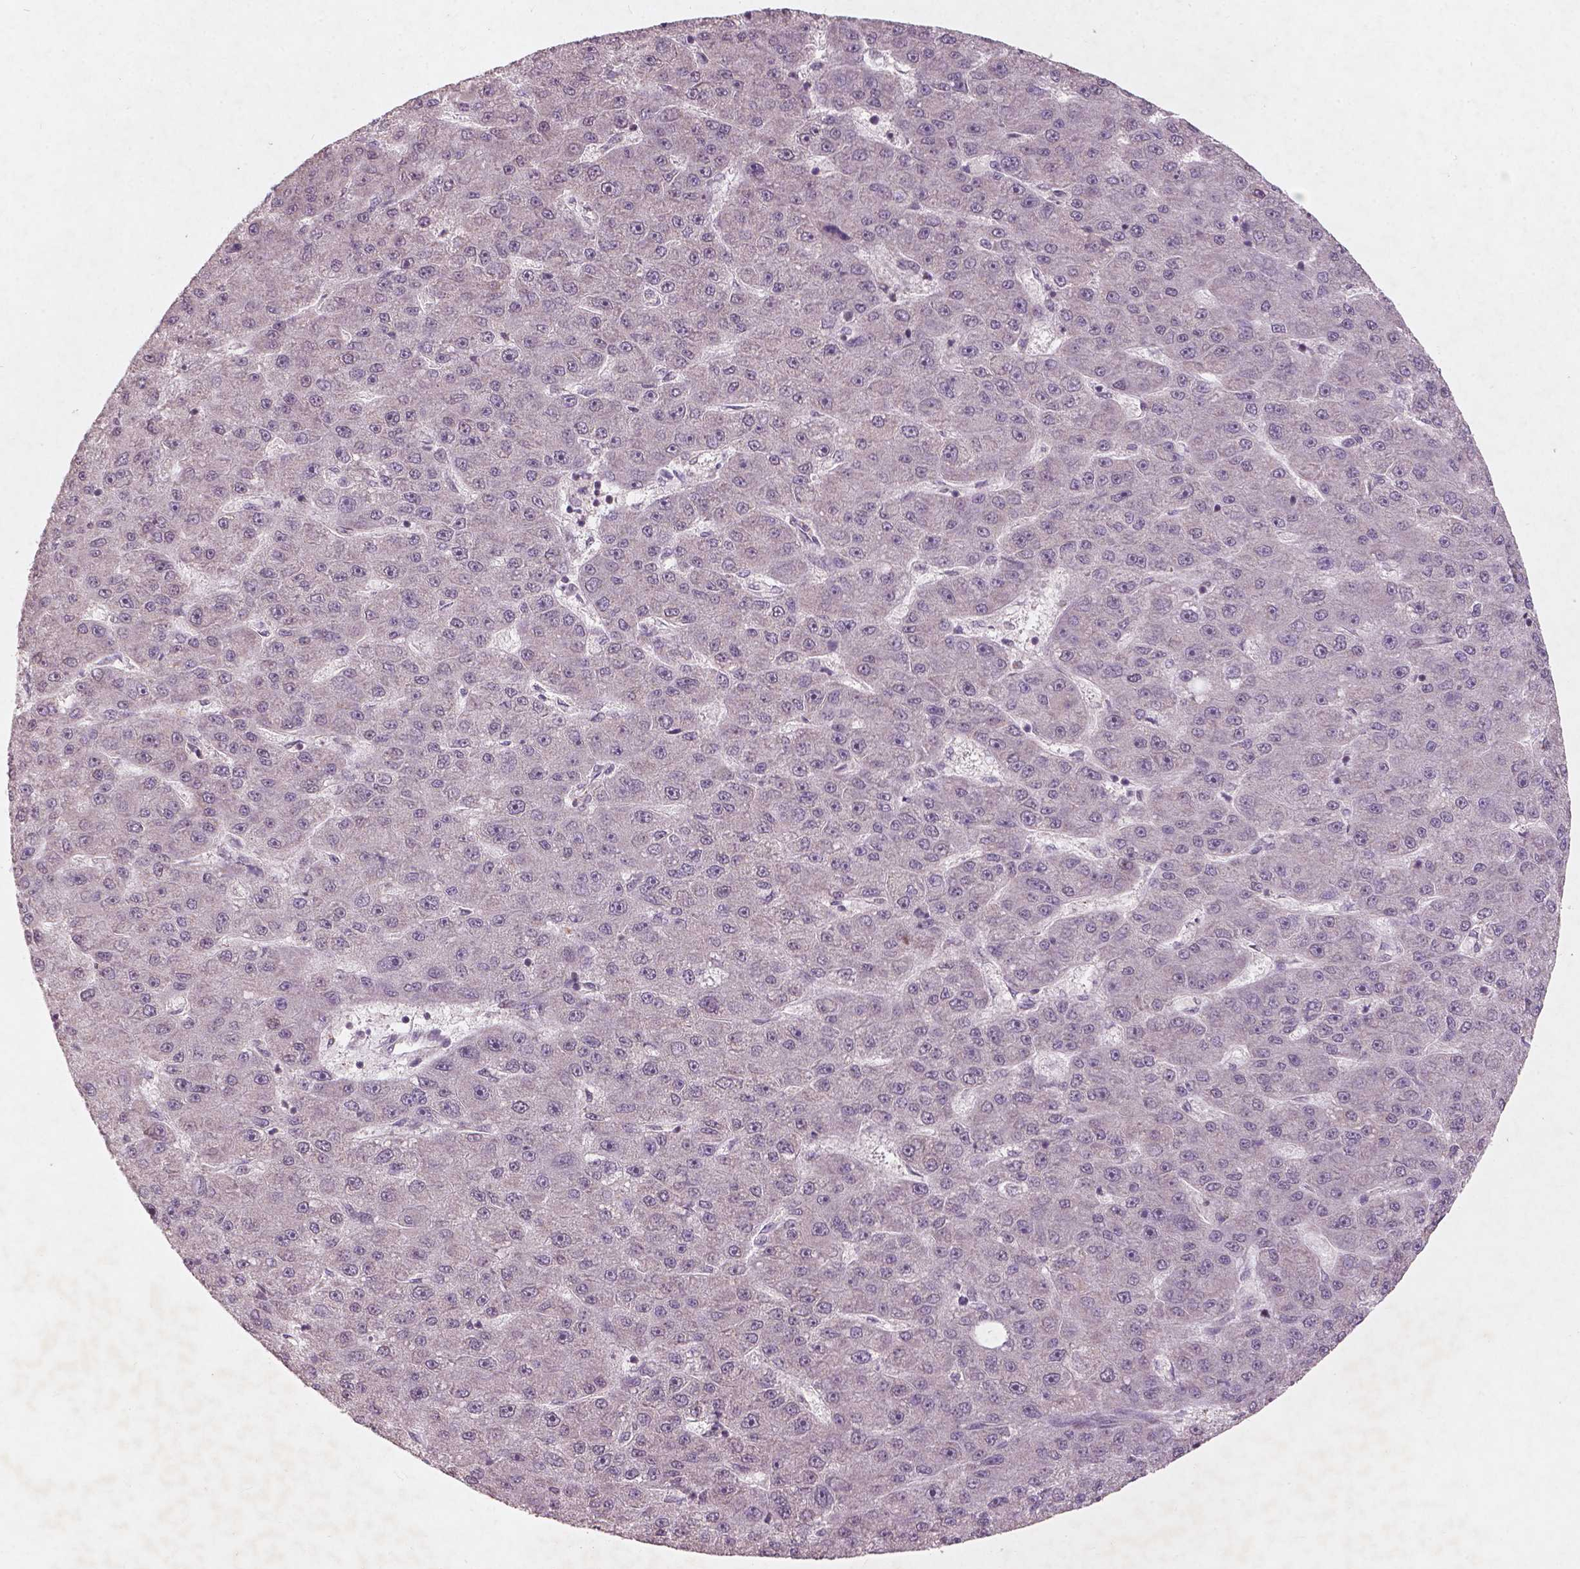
{"staining": {"intensity": "negative", "quantity": "none", "location": "none"}, "tissue": "liver cancer", "cell_type": "Tumor cells", "image_type": "cancer", "snomed": [{"axis": "morphology", "description": "Carcinoma, Hepatocellular, NOS"}, {"axis": "topography", "description": "Liver"}], "caption": "DAB (3,3'-diaminobenzidine) immunohistochemical staining of human liver cancer exhibits no significant staining in tumor cells.", "gene": "SMAD2", "patient": {"sex": "male", "age": 67}}